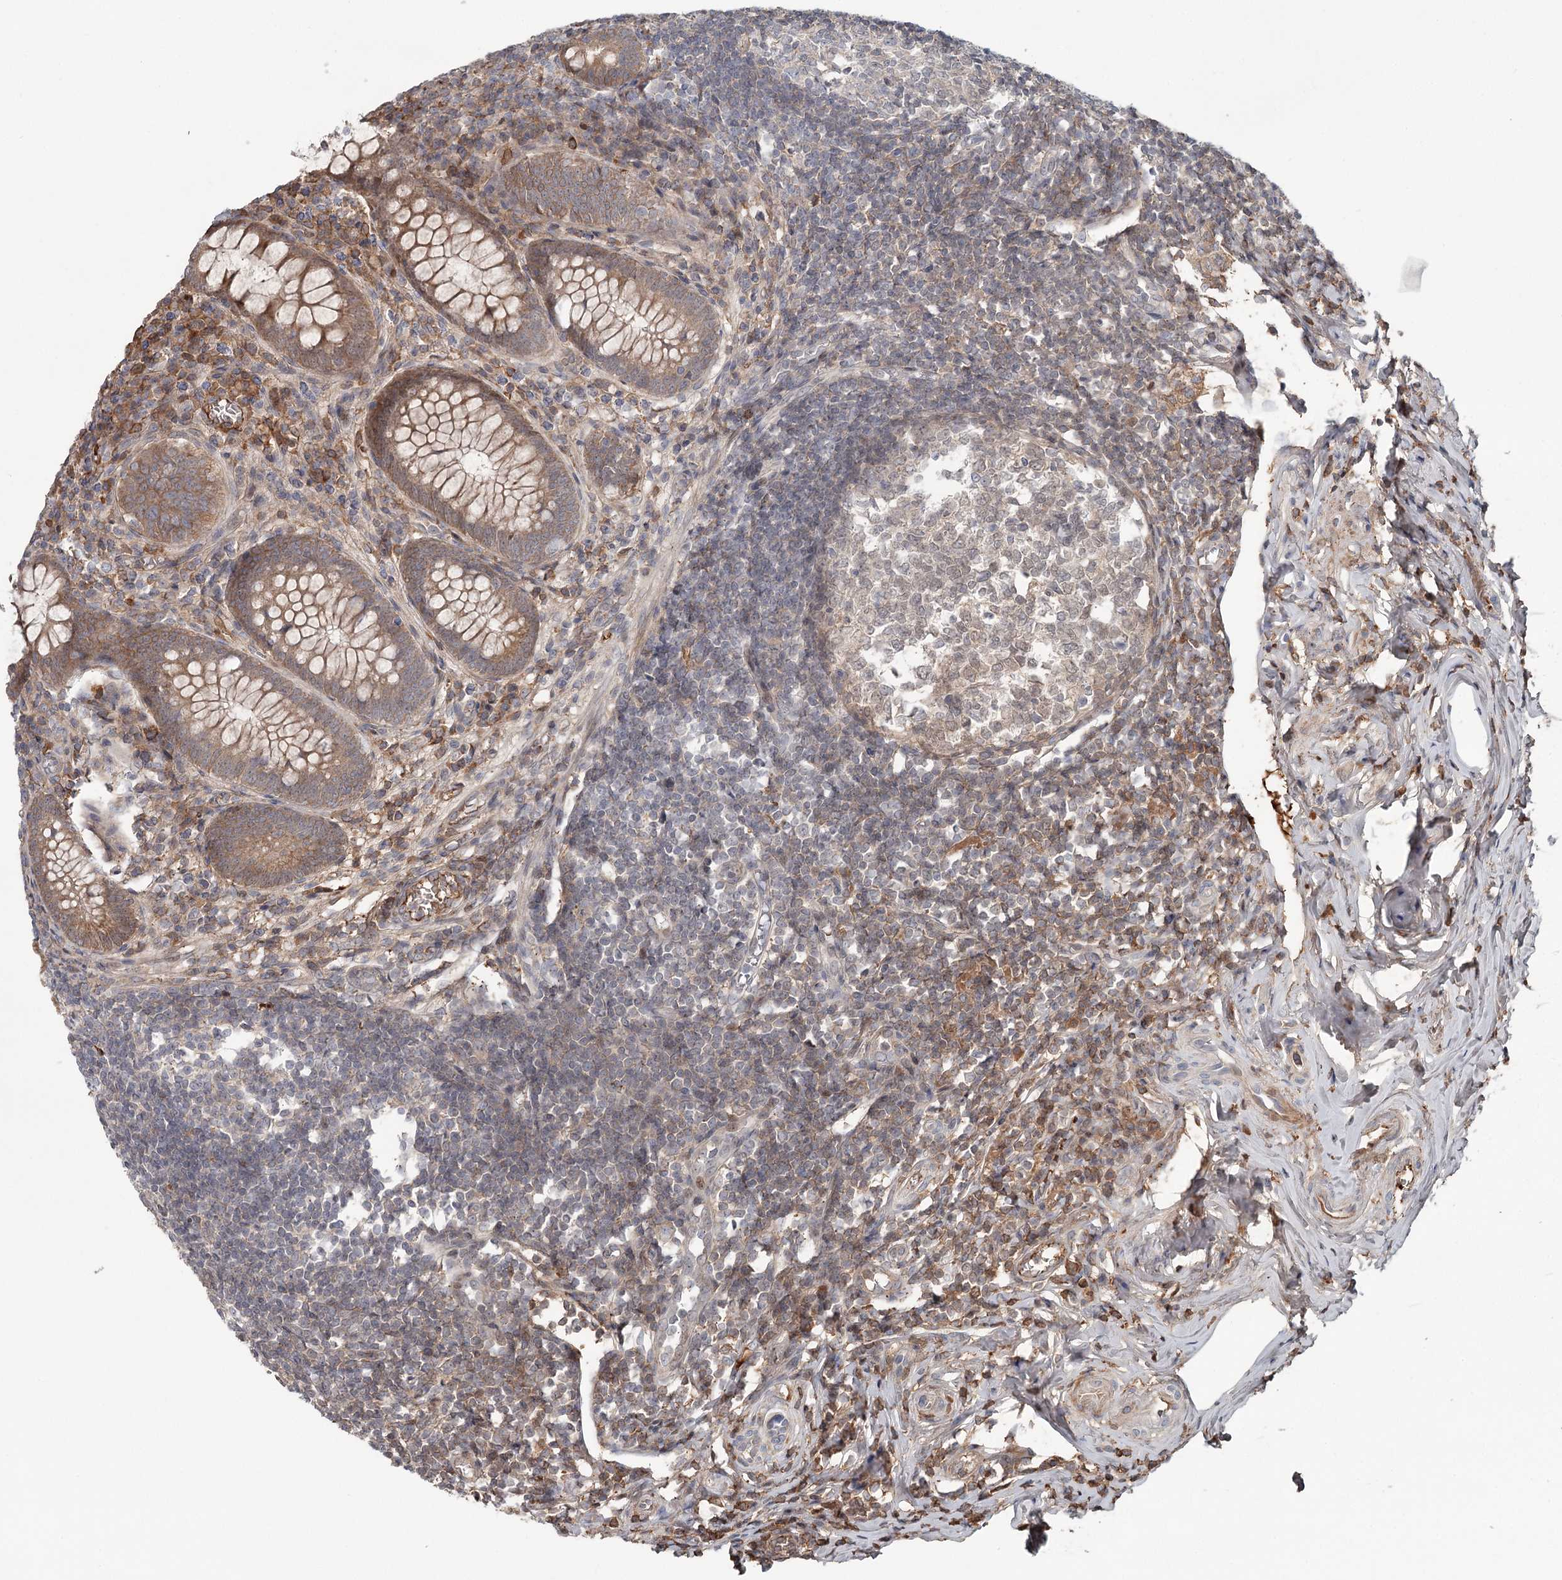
{"staining": {"intensity": "moderate", "quantity": ">75%", "location": "cytoplasmic/membranous"}, "tissue": "appendix", "cell_type": "Glandular cells", "image_type": "normal", "snomed": [{"axis": "morphology", "description": "Normal tissue, NOS"}, {"axis": "topography", "description": "Appendix"}], "caption": "Brown immunohistochemical staining in unremarkable human appendix reveals moderate cytoplasmic/membranous staining in about >75% of glandular cells.", "gene": "DHRS9", "patient": {"sex": "female", "age": 33}}